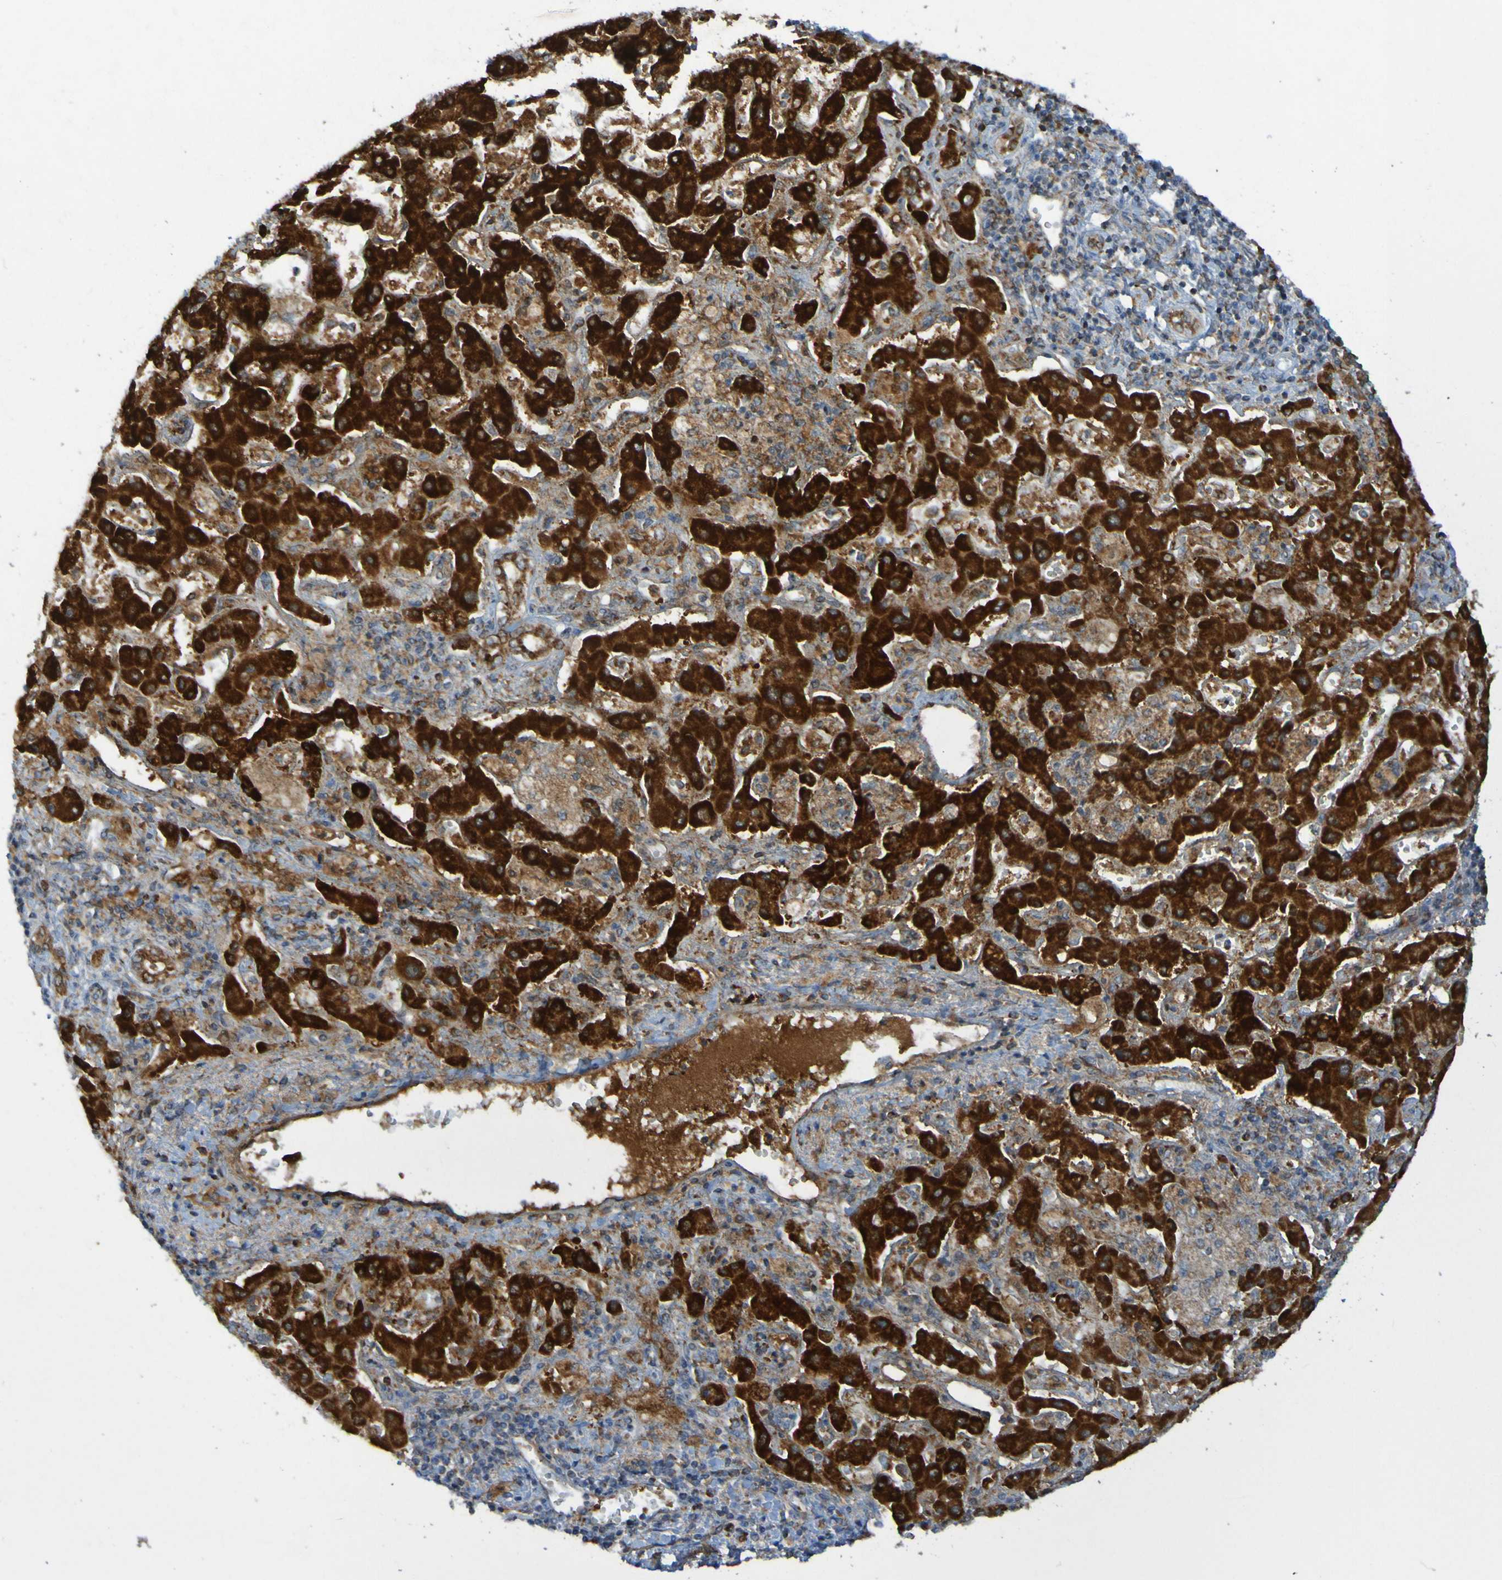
{"staining": {"intensity": "moderate", "quantity": ">75%", "location": "cytoplasmic/membranous"}, "tissue": "liver cancer", "cell_type": "Tumor cells", "image_type": "cancer", "snomed": [{"axis": "morphology", "description": "Cholangiocarcinoma"}, {"axis": "topography", "description": "Liver"}], "caption": "A brown stain labels moderate cytoplasmic/membranous positivity of a protein in human cholangiocarcinoma (liver) tumor cells. The protein is shown in brown color, while the nuclei are stained blue.", "gene": "CCDC51", "patient": {"sex": "male", "age": 50}}